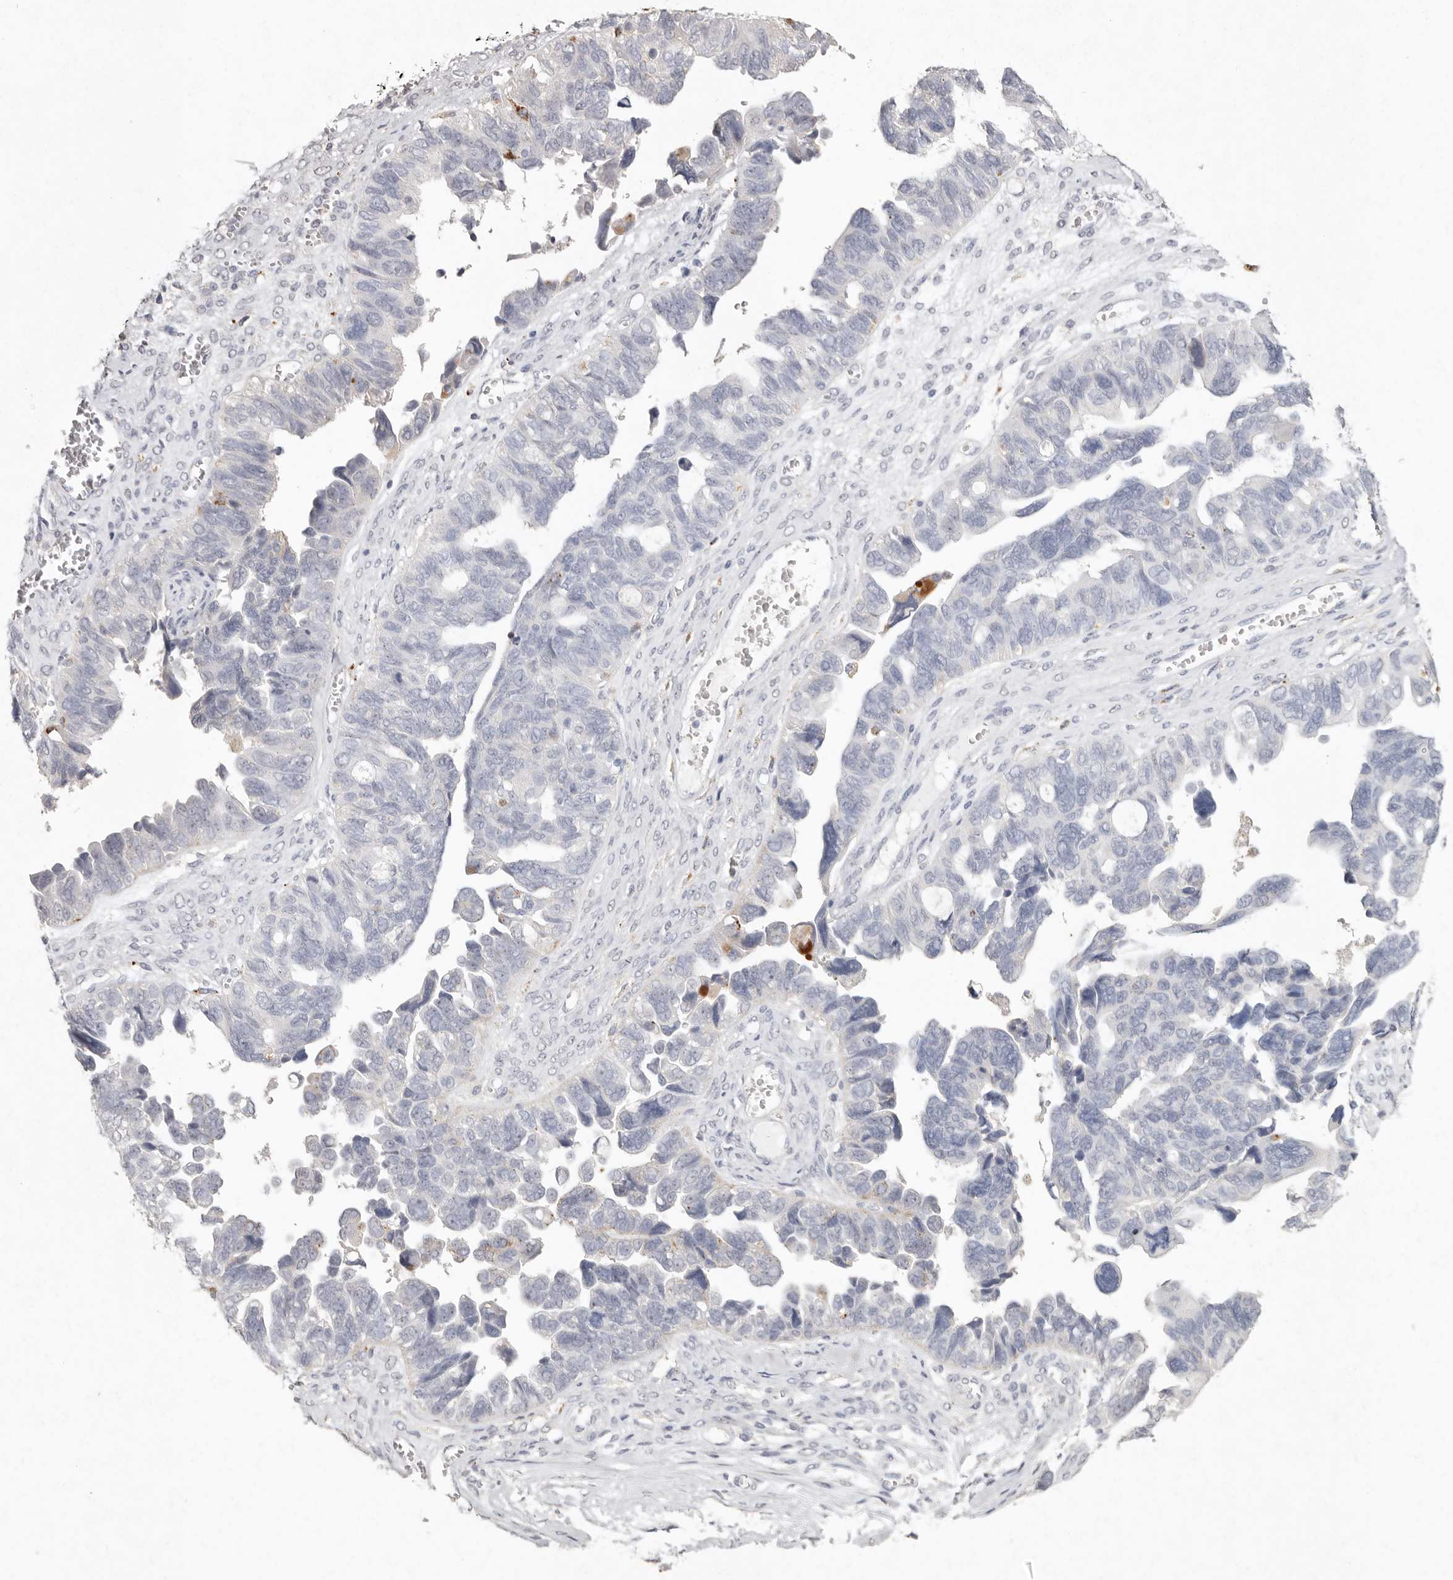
{"staining": {"intensity": "negative", "quantity": "none", "location": "none"}, "tissue": "ovarian cancer", "cell_type": "Tumor cells", "image_type": "cancer", "snomed": [{"axis": "morphology", "description": "Cystadenocarcinoma, serous, NOS"}, {"axis": "topography", "description": "Ovary"}], "caption": "Immunohistochemical staining of human serous cystadenocarcinoma (ovarian) exhibits no significant staining in tumor cells.", "gene": "FAM185A", "patient": {"sex": "female", "age": 79}}